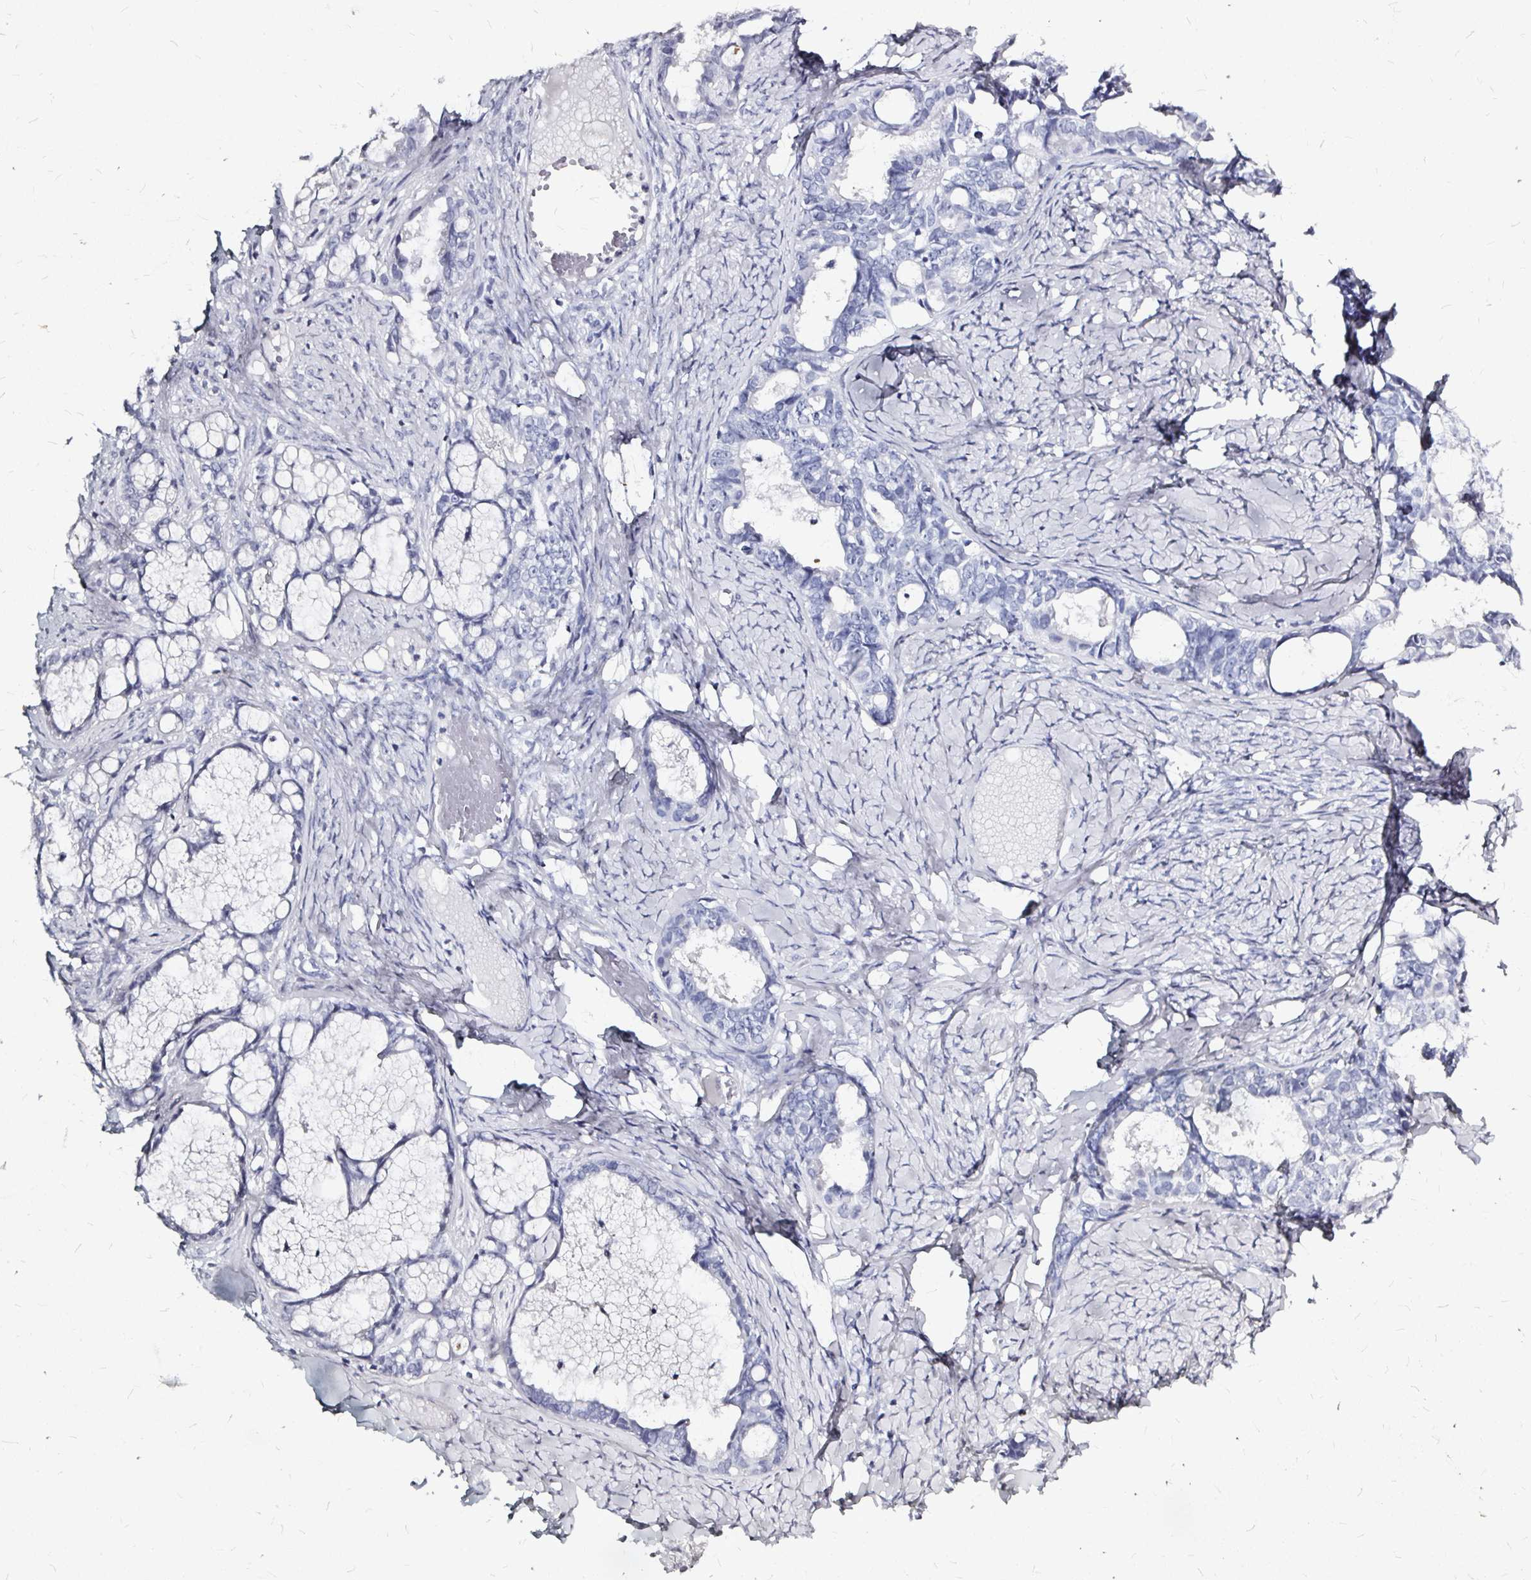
{"staining": {"intensity": "negative", "quantity": "none", "location": "none"}, "tissue": "ovarian cancer", "cell_type": "Tumor cells", "image_type": "cancer", "snomed": [{"axis": "morphology", "description": "Cystadenocarcinoma, serous, NOS"}, {"axis": "topography", "description": "Ovary"}], "caption": "The immunohistochemistry micrograph has no significant positivity in tumor cells of ovarian cancer tissue. Brightfield microscopy of IHC stained with DAB (3,3'-diaminobenzidine) (brown) and hematoxylin (blue), captured at high magnification.", "gene": "LUZP4", "patient": {"sex": "female", "age": 69}}